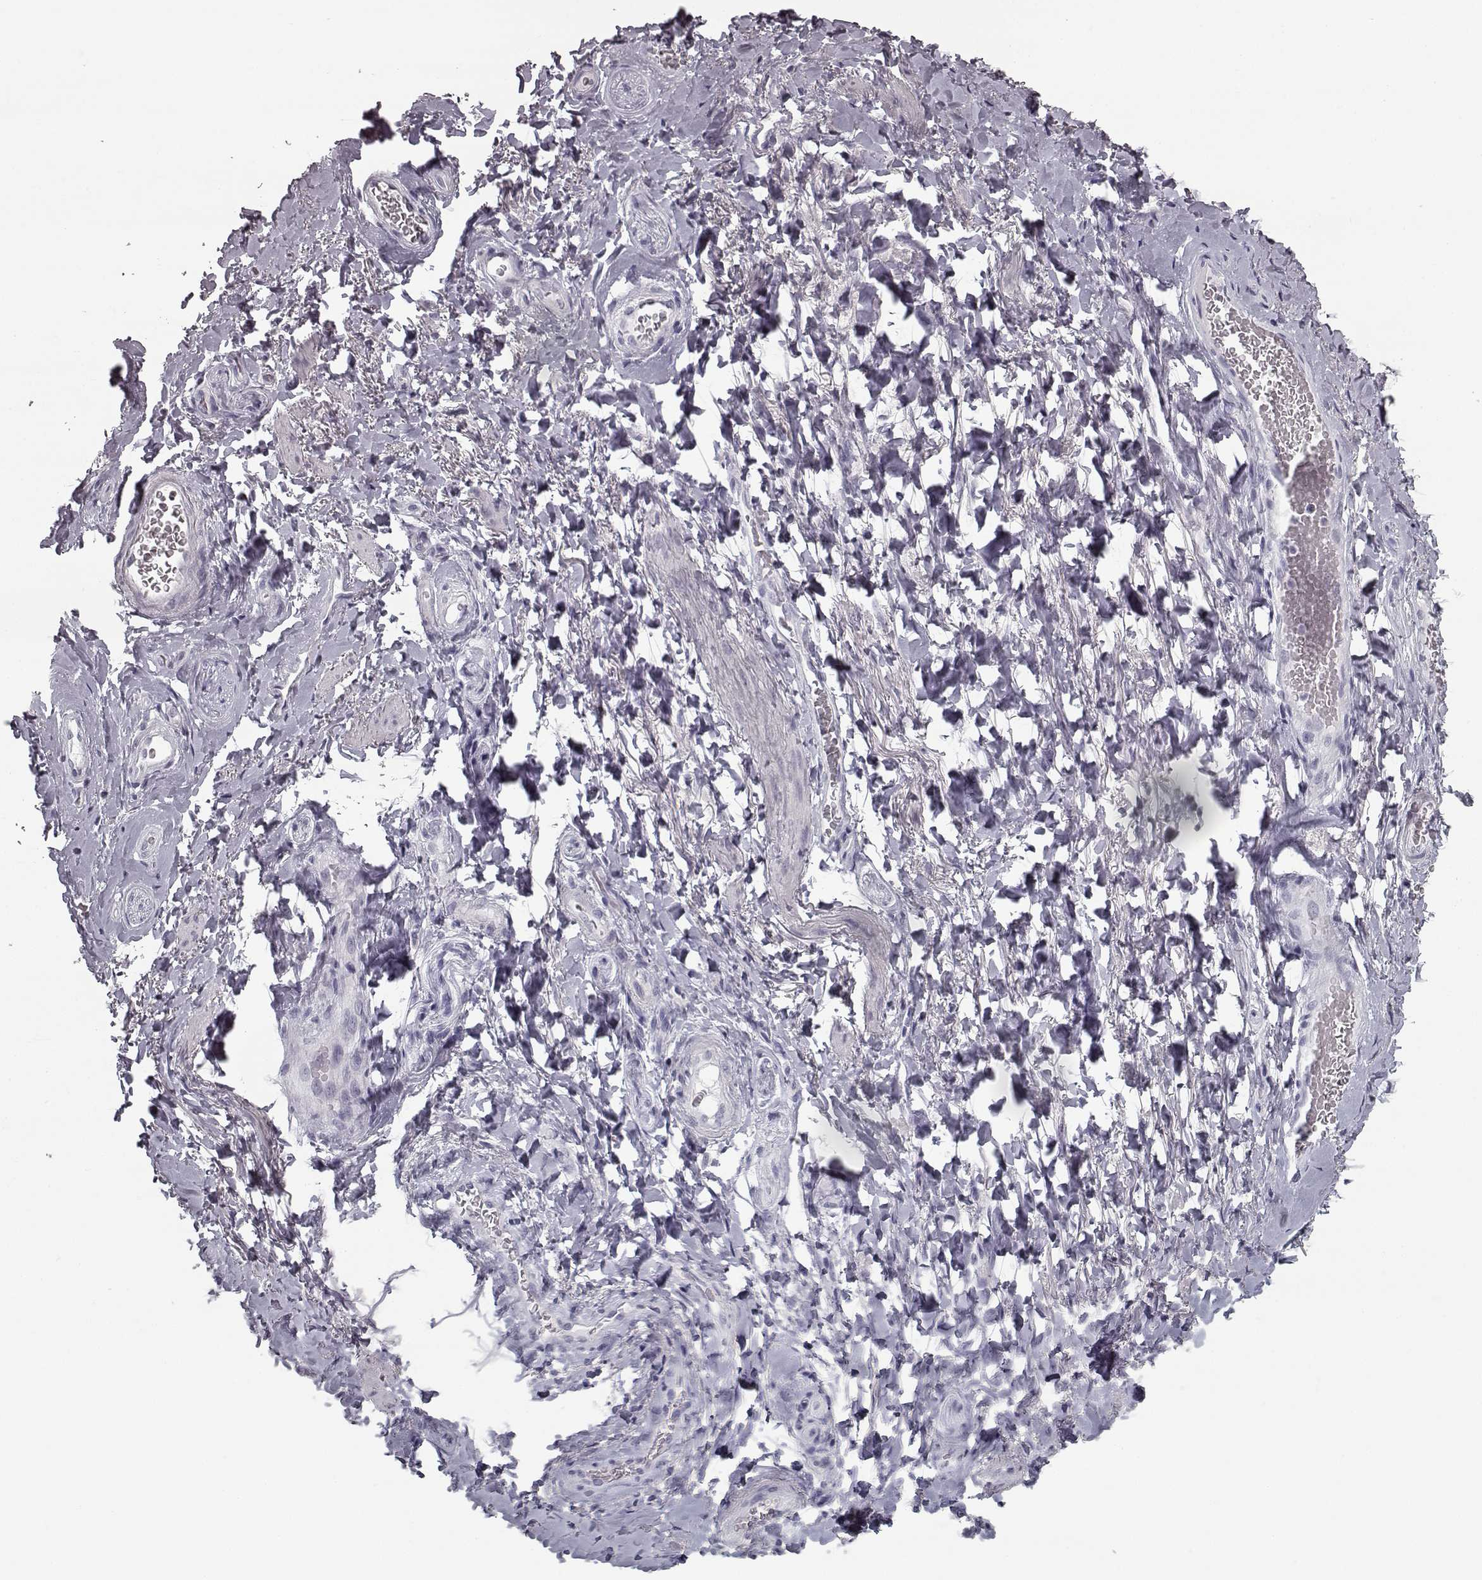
{"staining": {"intensity": "negative", "quantity": "none", "location": "none"}, "tissue": "adipose tissue", "cell_type": "Adipocytes", "image_type": "normal", "snomed": [{"axis": "morphology", "description": "Normal tissue, NOS"}, {"axis": "topography", "description": "Anal"}, {"axis": "topography", "description": "Peripheral nerve tissue"}], "caption": "Histopathology image shows no significant protein positivity in adipocytes of benign adipose tissue.", "gene": "SEMG2", "patient": {"sex": "male", "age": 53}}